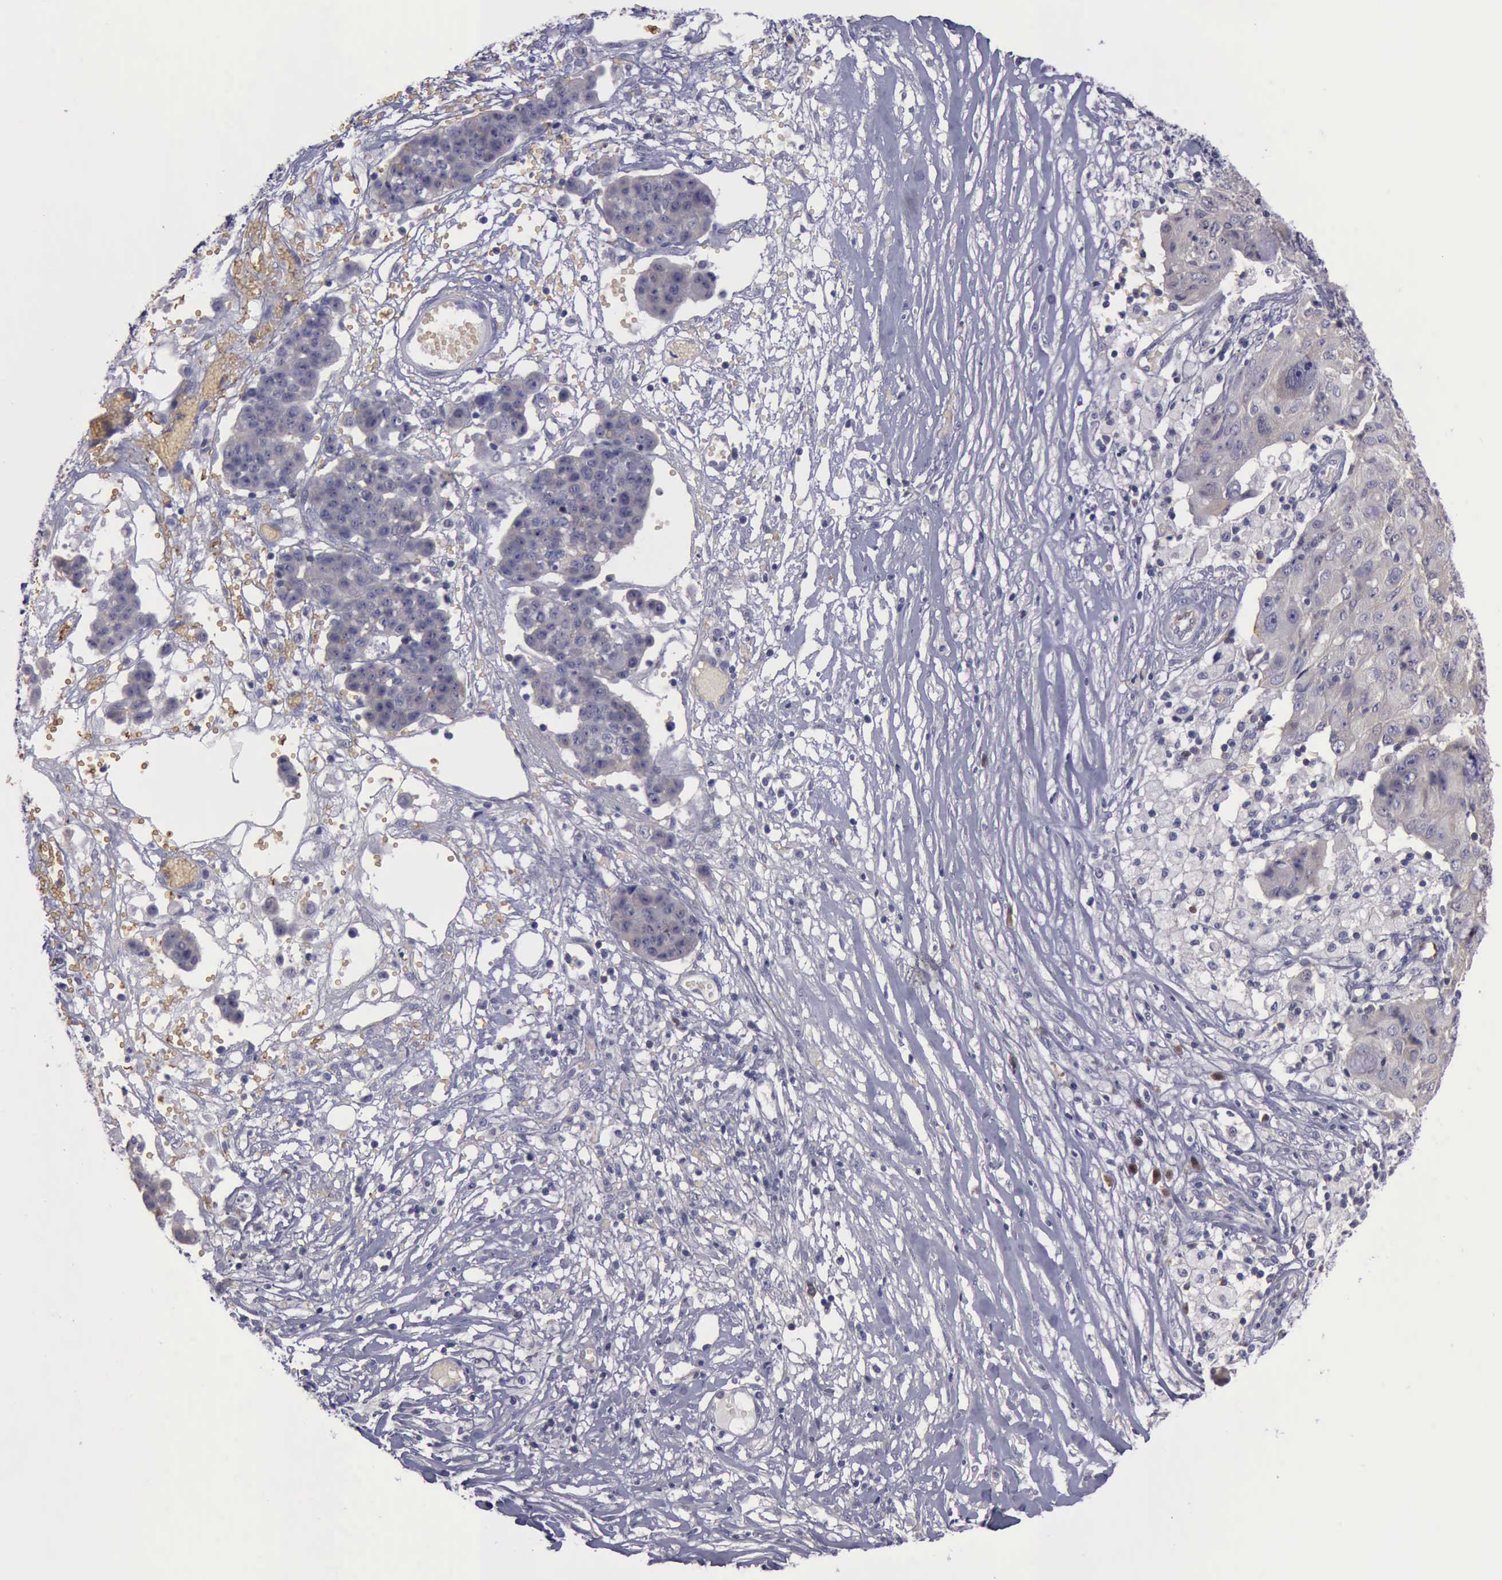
{"staining": {"intensity": "negative", "quantity": "none", "location": "none"}, "tissue": "ovarian cancer", "cell_type": "Tumor cells", "image_type": "cancer", "snomed": [{"axis": "morphology", "description": "Carcinoma, endometroid"}, {"axis": "topography", "description": "Ovary"}], "caption": "This is an immunohistochemistry image of ovarian endometroid carcinoma. There is no positivity in tumor cells.", "gene": "CEP128", "patient": {"sex": "female", "age": 42}}